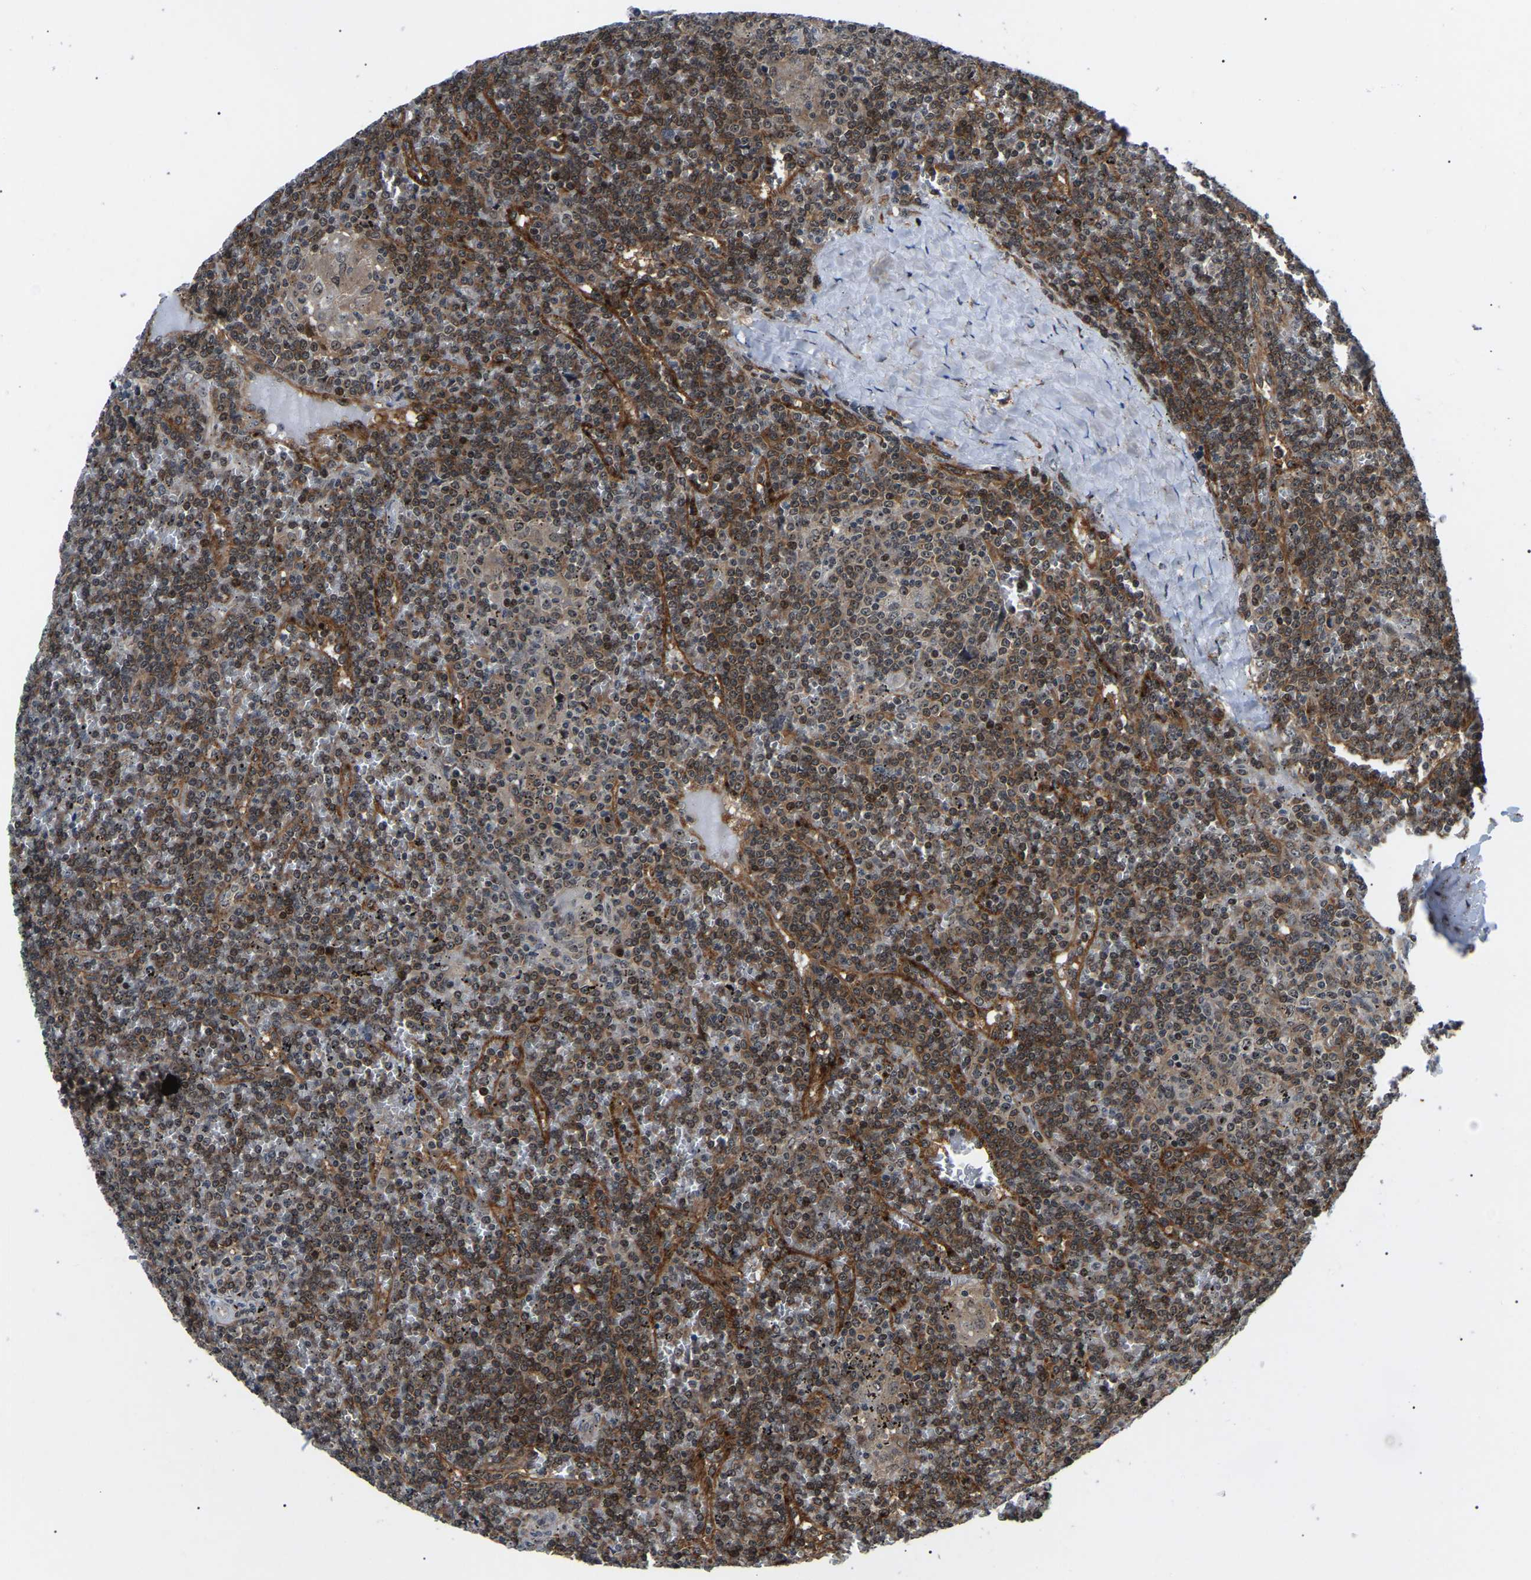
{"staining": {"intensity": "moderate", "quantity": ">75%", "location": "cytoplasmic/membranous,nuclear"}, "tissue": "lymphoma", "cell_type": "Tumor cells", "image_type": "cancer", "snomed": [{"axis": "morphology", "description": "Malignant lymphoma, non-Hodgkin's type, Low grade"}, {"axis": "topography", "description": "Spleen"}], "caption": "Tumor cells demonstrate medium levels of moderate cytoplasmic/membranous and nuclear expression in approximately >75% of cells in low-grade malignant lymphoma, non-Hodgkin's type. (DAB (3,3'-diaminobenzidine) IHC, brown staining for protein, blue staining for nuclei).", "gene": "RRP1B", "patient": {"sex": "female", "age": 19}}